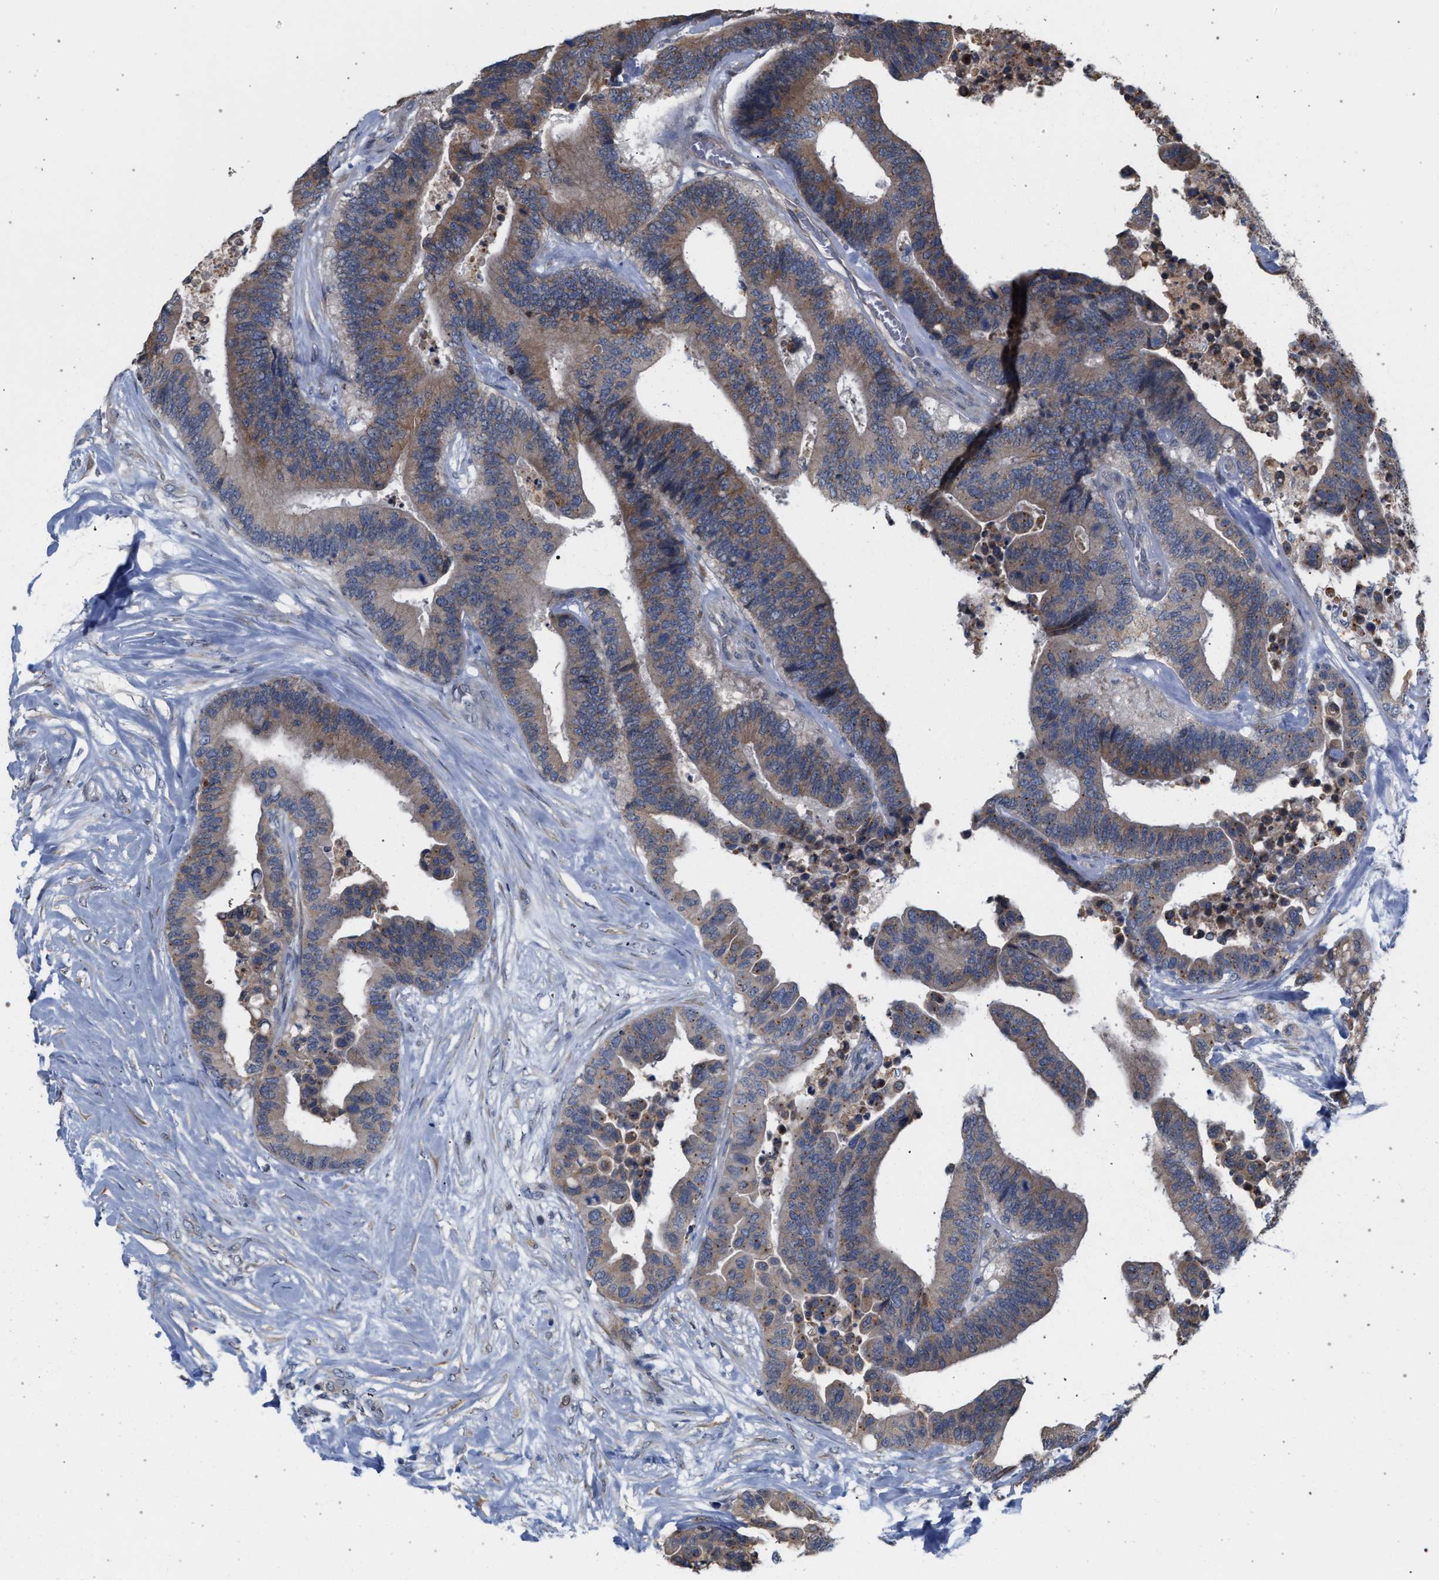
{"staining": {"intensity": "weak", "quantity": ">75%", "location": "cytoplasmic/membranous"}, "tissue": "colorectal cancer", "cell_type": "Tumor cells", "image_type": "cancer", "snomed": [{"axis": "morphology", "description": "Normal tissue, NOS"}, {"axis": "morphology", "description": "Adenocarcinoma, NOS"}, {"axis": "topography", "description": "Colon"}], "caption": "Adenocarcinoma (colorectal) stained with a brown dye demonstrates weak cytoplasmic/membranous positive positivity in approximately >75% of tumor cells.", "gene": "ARPC5L", "patient": {"sex": "male", "age": 82}}